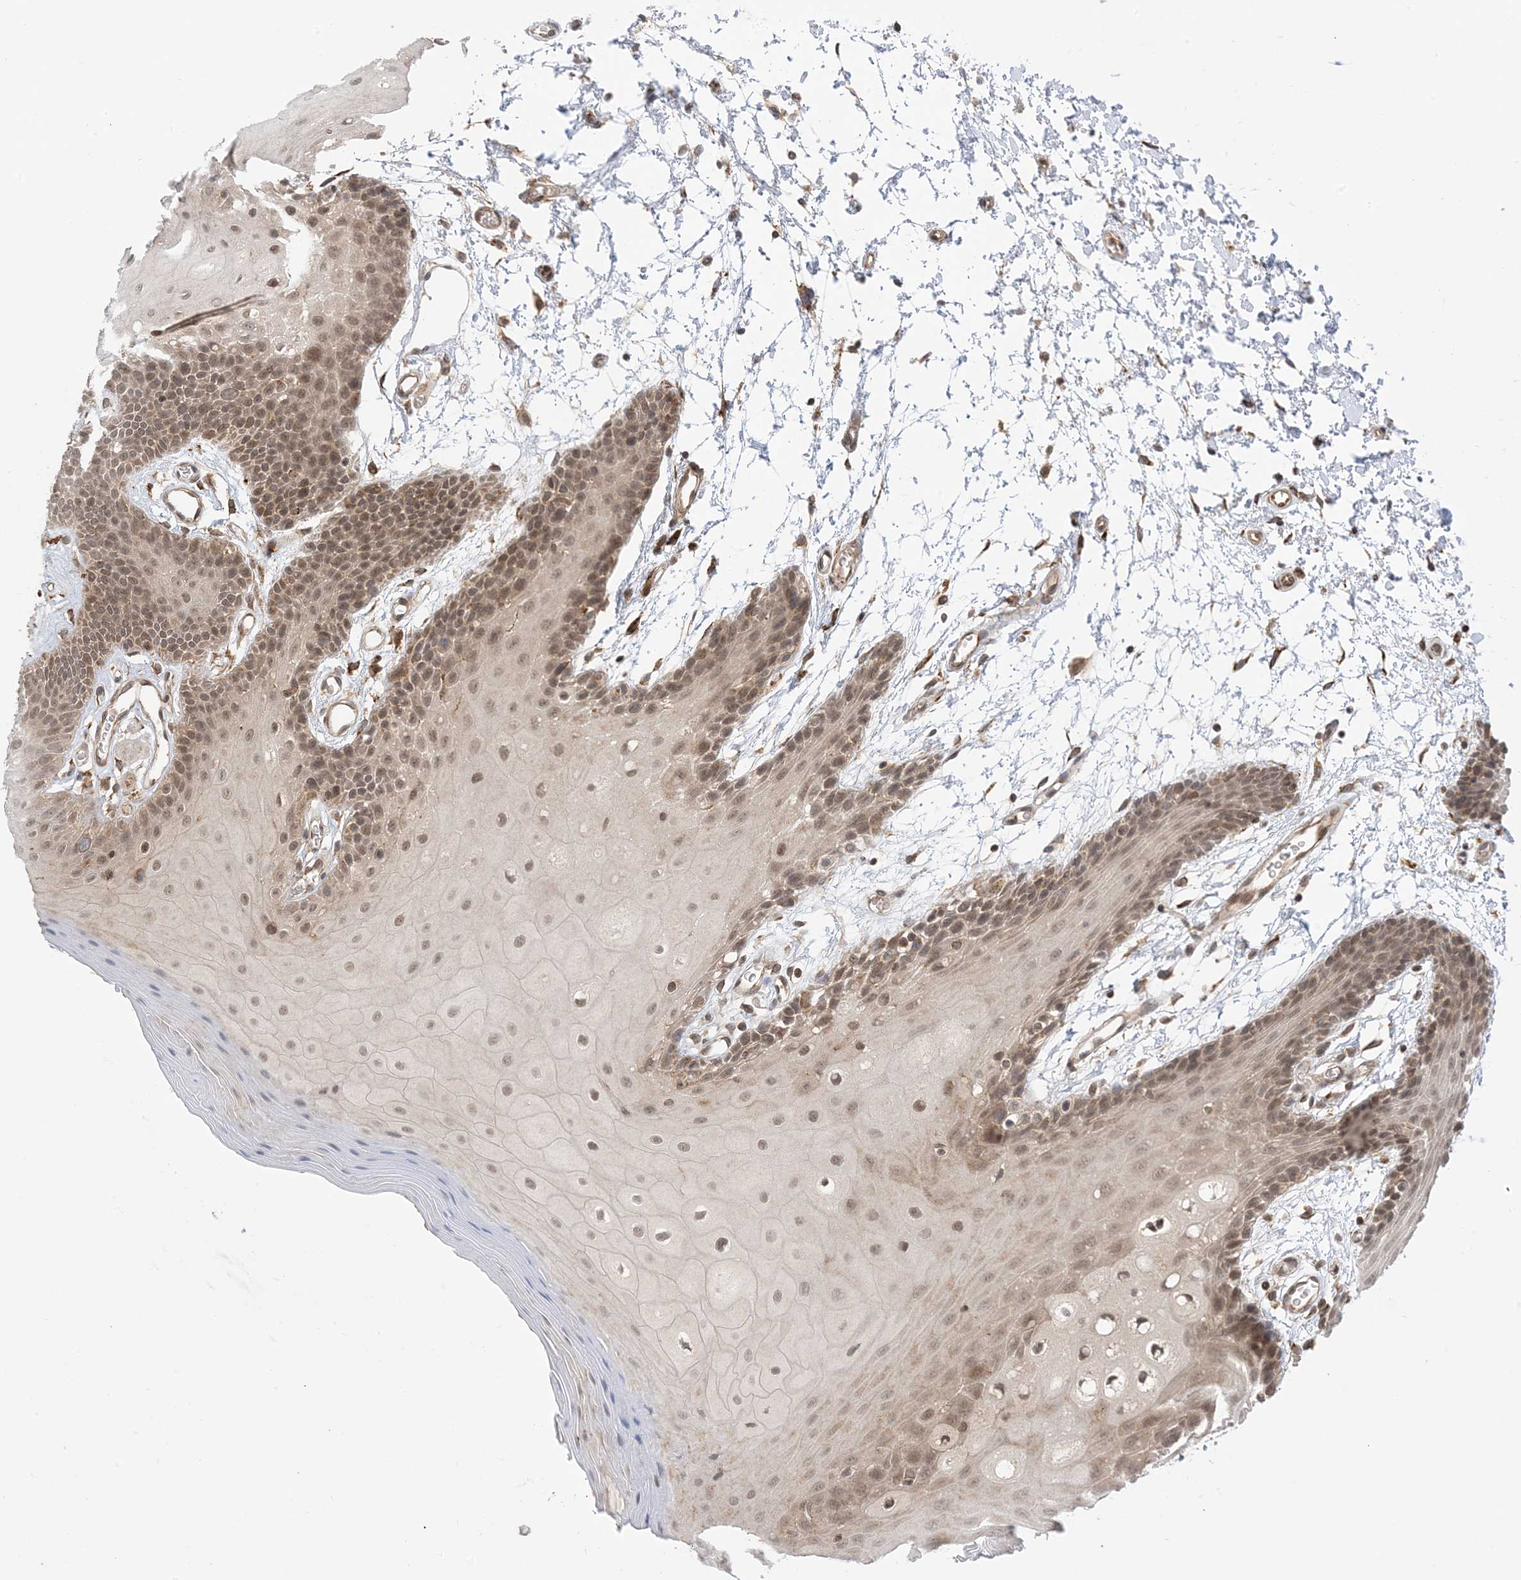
{"staining": {"intensity": "moderate", "quantity": "25%-75%", "location": "cytoplasmic/membranous,nuclear"}, "tissue": "oral mucosa", "cell_type": "Squamous epithelial cells", "image_type": "normal", "snomed": [{"axis": "morphology", "description": "Normal tissue, NOS"}, {"axis": "topography", "description": "Skeletal muscle"}, {"axis": "topography", "description": "Oral tissue"}, {"axis": "topography", "description": "Salivary gland"}, {"axis": "topography", "description": "Peripheral nerve tissue"}], "caption": "Immunohistochemical staining of unremarkable oral mucosa demonstrates 25%-75% levels of moderate cytoplasmic/membranous,nuclear protein positivity in approximately 25%-75% of squamous epithelial cells. The staining was performed using DAB (3,3'-diaminobenzidine) to visualize the protein expression in brown, while the nuclei were stained in blue with hematoxylin (Magnification: 20x).", "gene": "METTL21A", "patient": {"sex": "male", "age": 54}}